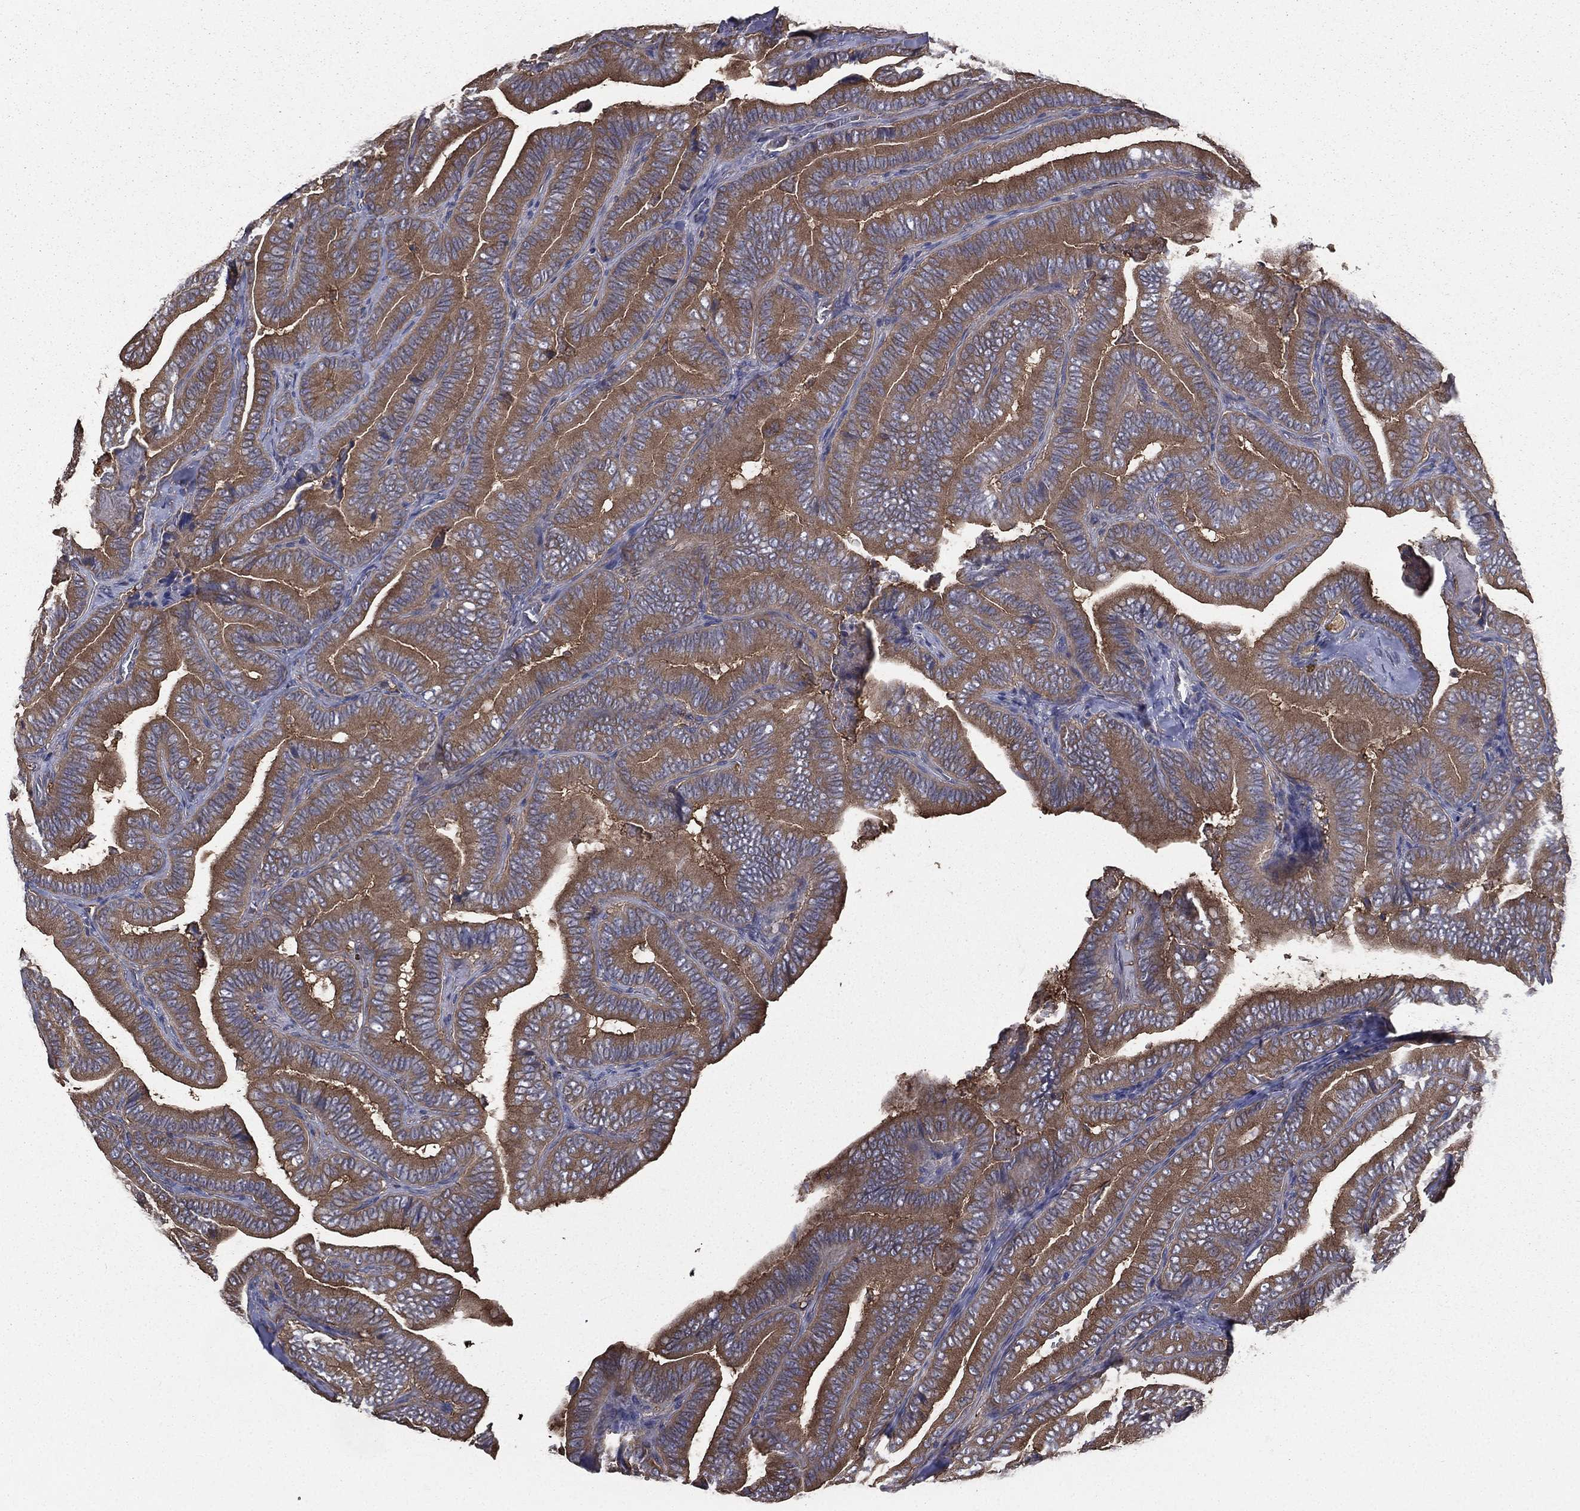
{"staining": {"intensity": "moderate", "quantity": ">75%", "location": "cytoplasmic/membranous"}, "tissue": "thyroid cancer", "cell_type": "Tumor cells", "image_type": "cancer", "snomed": [{"axis": "morphology", "description": "Papillary adenocarcinoma, NOS"}, {"axis": "topography", "description": "Thyroid gland"}], "caption": "Immunohistochemistry photomicrograph of neoplastic tissue: thyroid papillary adenocarcinoma stained using immunohistochemistry (IHC) reveals medium levels of moderate protein expression localized specifically in the cytoplasmic/membranous of tumor cells, appearing as a cytoplasmic/membranous brown color.", "gene": "SARS1", "patient": {"sex": "male", "age": 61}}